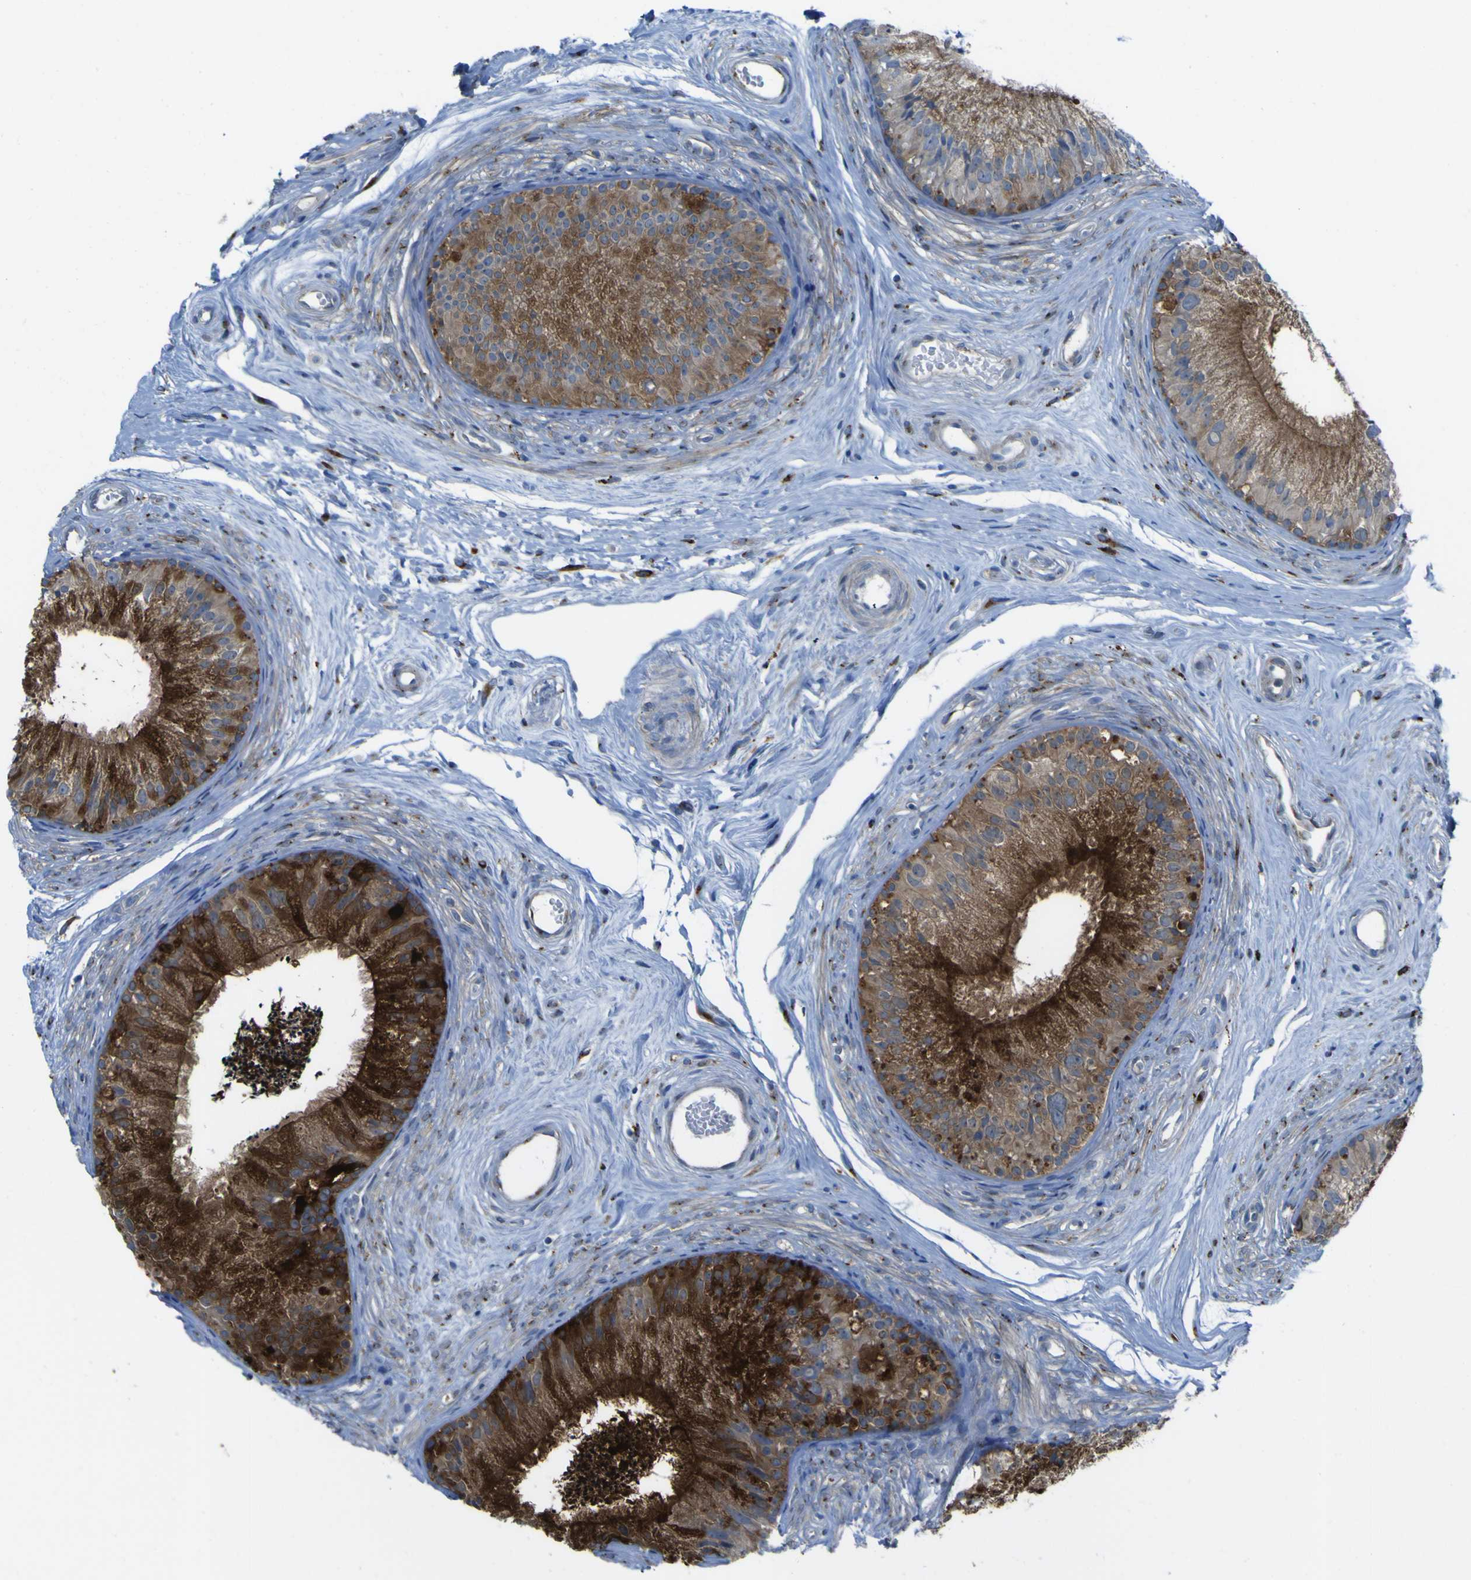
{"staining": {"intensity": "strong", "quantity": "25%-75%", "location": "cytoplasmic/membranous"}, "tissue": "epididymis", "cell_type": "Glandular cells", "image_type": "normal", "snomed": [{"axis": "morphology", "description": "Normal tissue, NOS"}, {"axis": "topography", "description": "Epididymis"}], "caption": "A histopathology image showing strong cytoplasmic/membranous positivity in about 25%-75% of glandular cells in unremarkable epididymis, as visualized by brown immunohistochemical staining.", "gene": "CST3", "patient": {"sex": "male", "age": 56}}